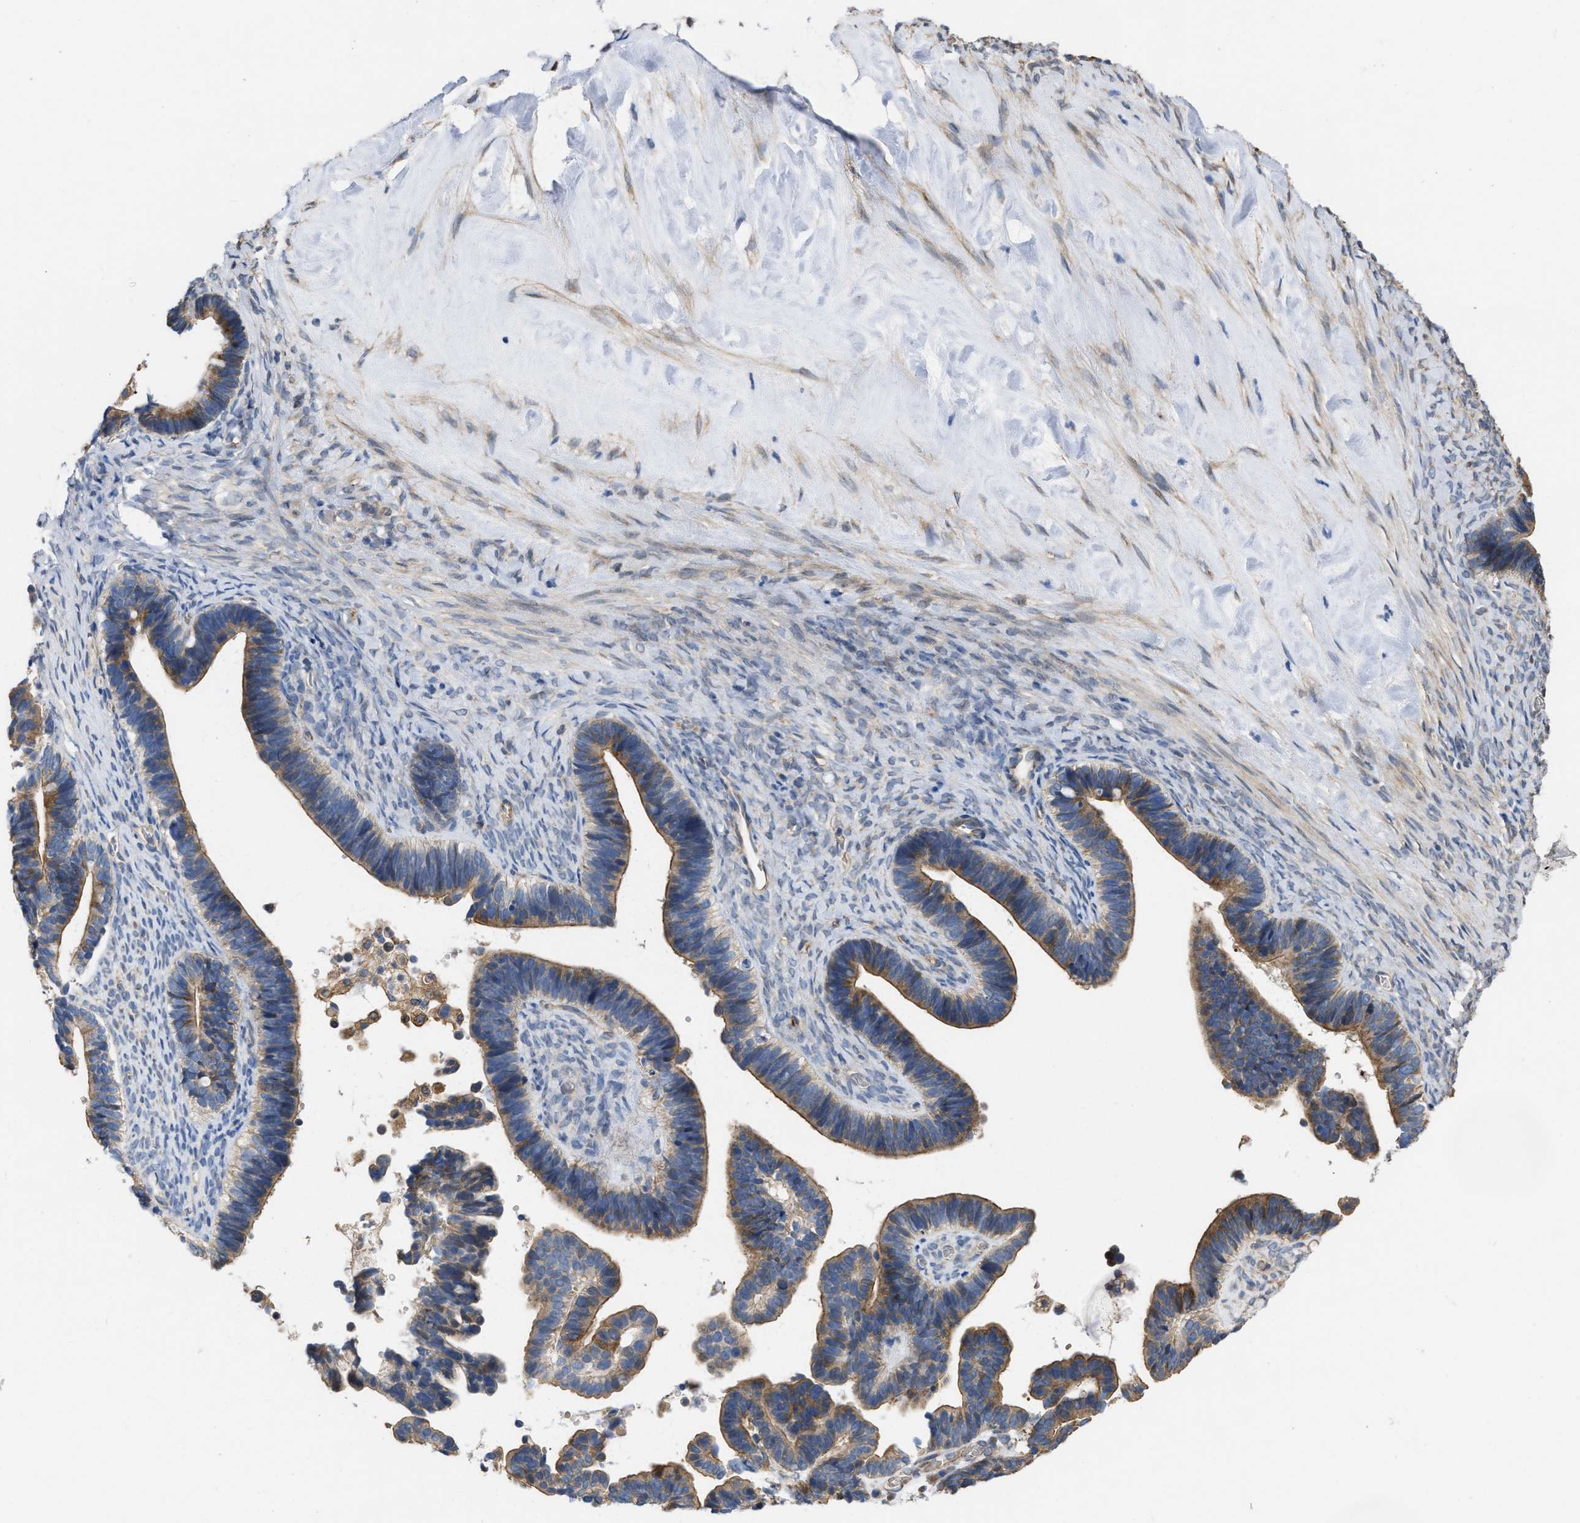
{"staining": {"intensity": "moderate", "quantity": ">75%", "location": "cytoplasmic/membranous"}, "tissue": "ovarian cancer", "cell_type": "Tumor cells", "image_type": "cancer", "snomed": [{"axis": "morphology", "description": "Cystadenocarcinoma, serous, NOS"}, {"axis": "topography", "description": "Ovary"}], "caption": "Immunohistochemical staining of ovarian cancer displays medium levels of moderate cytoplasmic/membranous protein staining in about >75% of tumor cells.", "gene": "SLC4A11", "patient": {"sex": "female", "age": 56}}